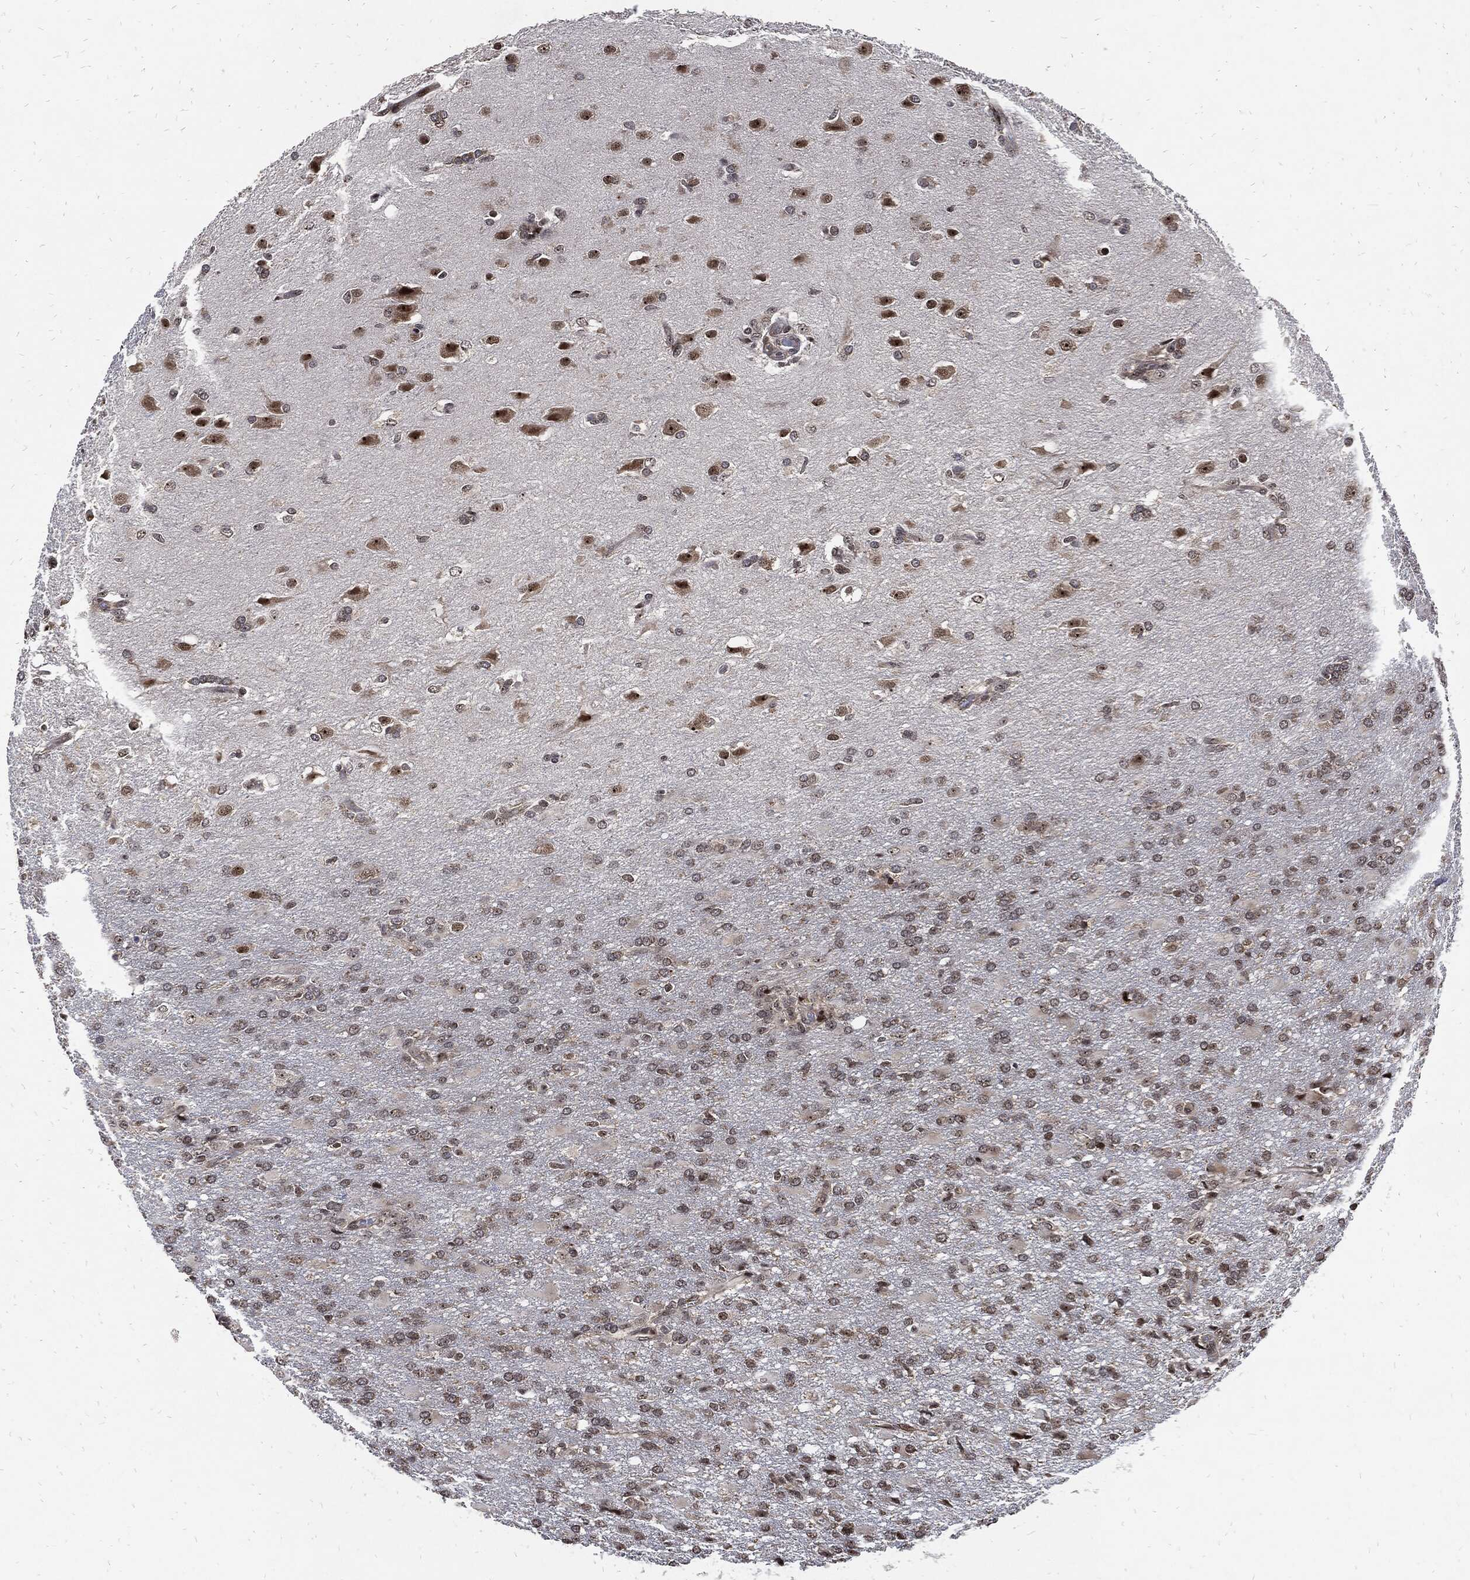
{"staining": {"intensity": "negative", "quantity": "none", "location": "none"}, "tissue": "glioma", "cell_type": "Tumor cells", "image_type": "cancer", "snomed": [{"axis": "morphology", "description": "Glioma, malignant, High grade"}, {"axis": "topography", "description": "Brain"}], "caption": "Tumor cells show no significant expression in glioma.", "gene": "ZNF775", "patient": {"sex": "male", "age": 68}}